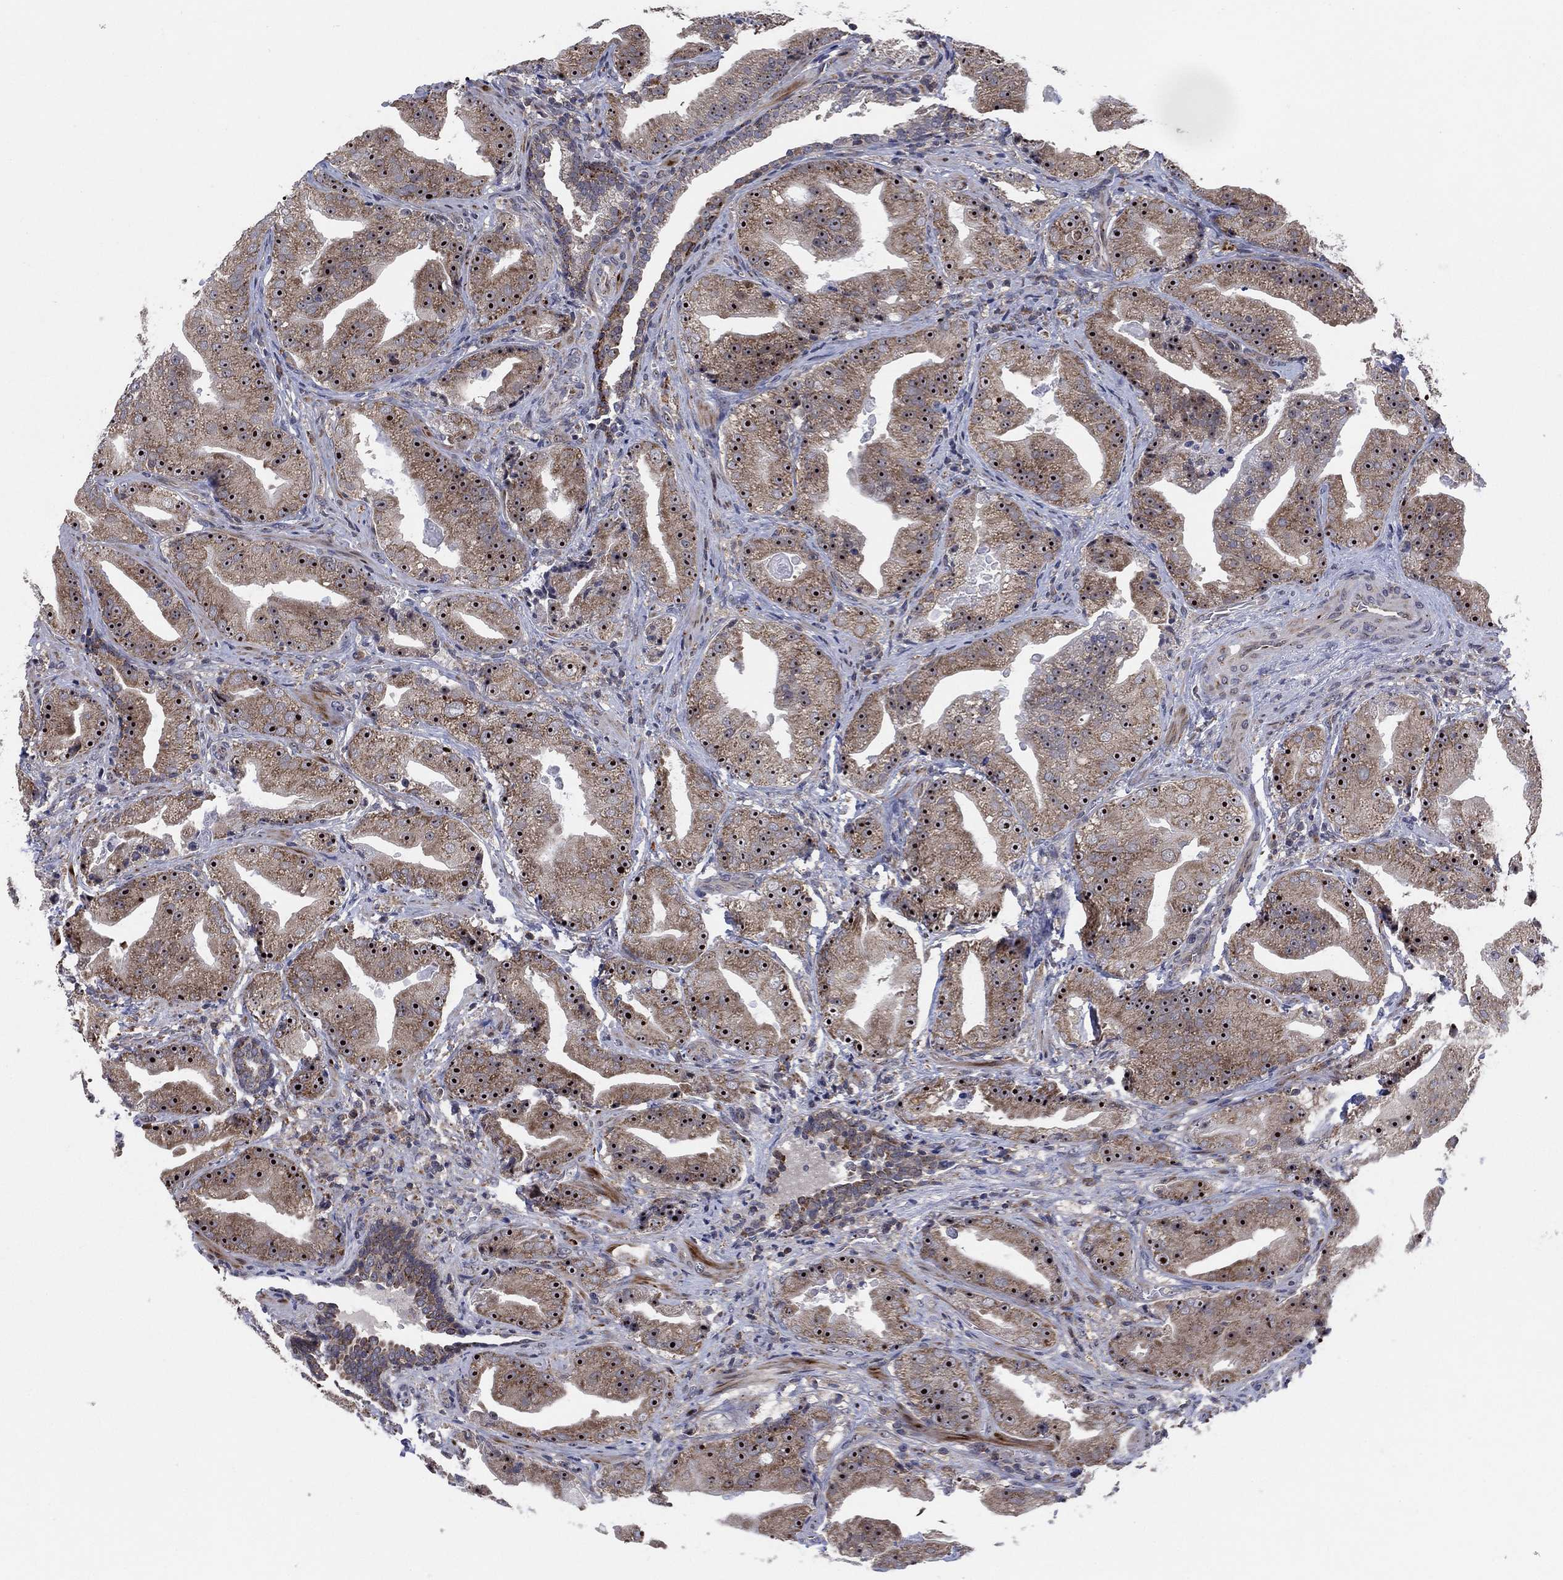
{"staining": {"intensity": "moderate", "quantity": "25%-75%", "location": "cytoplasmic/membranous,nuclear"}, "tissue": "prostate cancer", "cell_type": "Tumor cells", "image_type": "cancer", "snomed": [{"axis": "morphology", "description": "Adenocarcinoma, Low grade"}, {"axis": "topography", "description": "Prostate"}], "caption": "This is an image of immunohistochemistry (IHC) staining of prostate cancer, which shows moderate expression in the cytoplasmic/membranous and nuclear of tumor cells.", "gene": "FAM104A", "patient": {"sex": "male", "age": 62}}